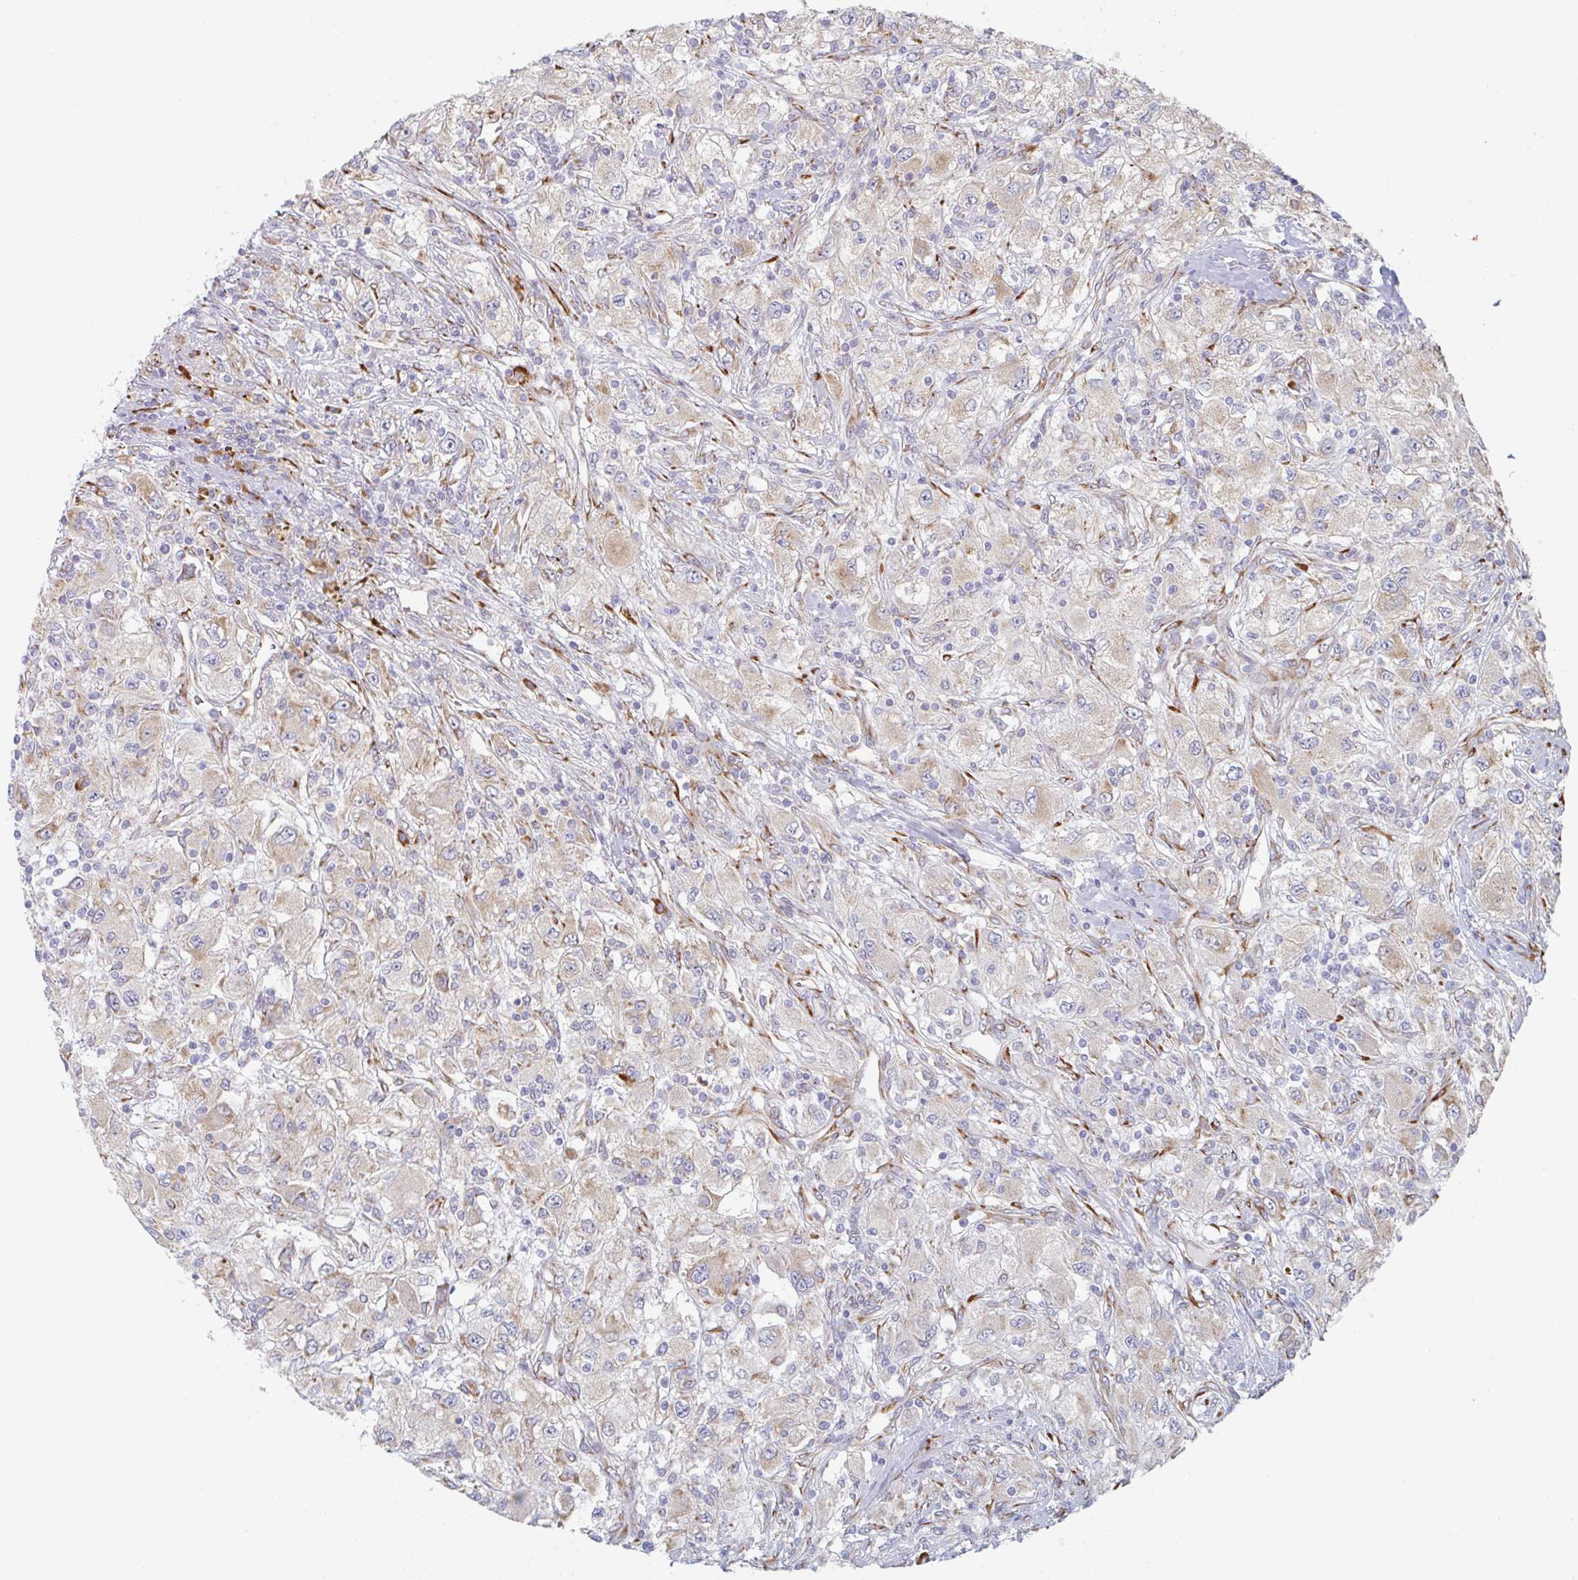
{"staining": {"intensity": "weak", "quantity": "<25%", "location": "cytoplasmic/membranous"}, "tissue": "renal cancer", "cell_type": "Tumor cells", "image_type": "cancer", "snomed": [{"axis": "morphology", "description": "Adenocarcinoma, NOS"}, {"axis": "topography", "description": "Kidney"}], "caption": "An immunohistochemistry (IHC) histopathology image of renal adenocarcinoma is shown. There is no staining in tumor cells of renal adenocarcinoma. Brightfield microscopy of IHC stained with DAB (brown) and hematoxylin (blue), captured at high magnification.", "gene": "TRAPPC10", "patient": {"sex": "female", "age": 67}}